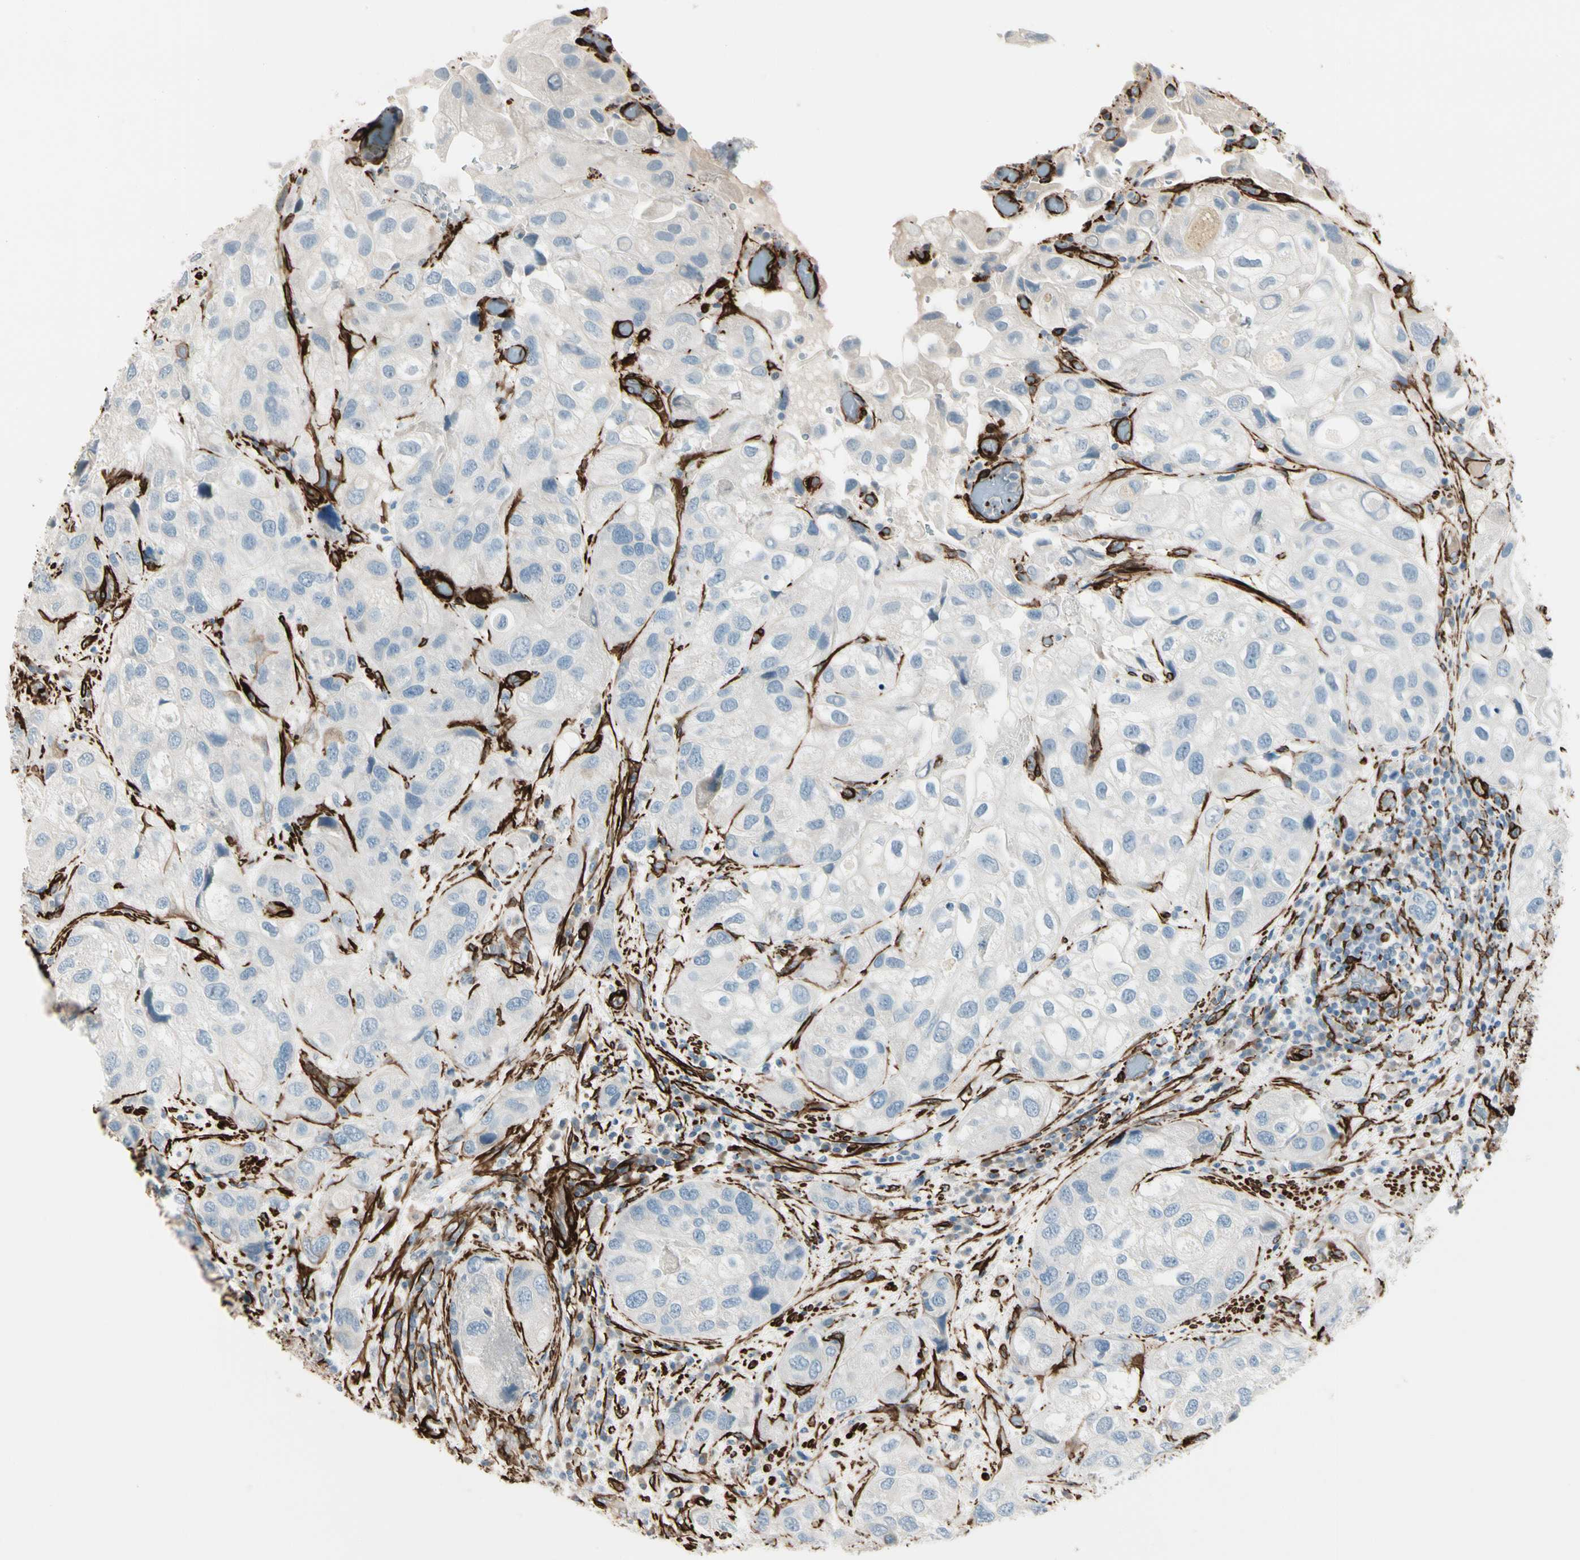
{"staining": {"intensity": "negative", "quantity": "none", "location": "none"}, "tissue": "urothelial cancer", "cell_type": "Tumor cells", "image_type": "cancer", "snomed": [{"axis": "morphology", "description": "Urothelial carcinoma, High grade"}, {"axis": "topography", "description": "Urinary bladder"}], "caption": "Protein analysis of urothelial carcinoma (high-grade) demonstrates no significant positivity in tumor cells.", "gene": "CALD1", "patient": {"sex": "female", "age": 64}}